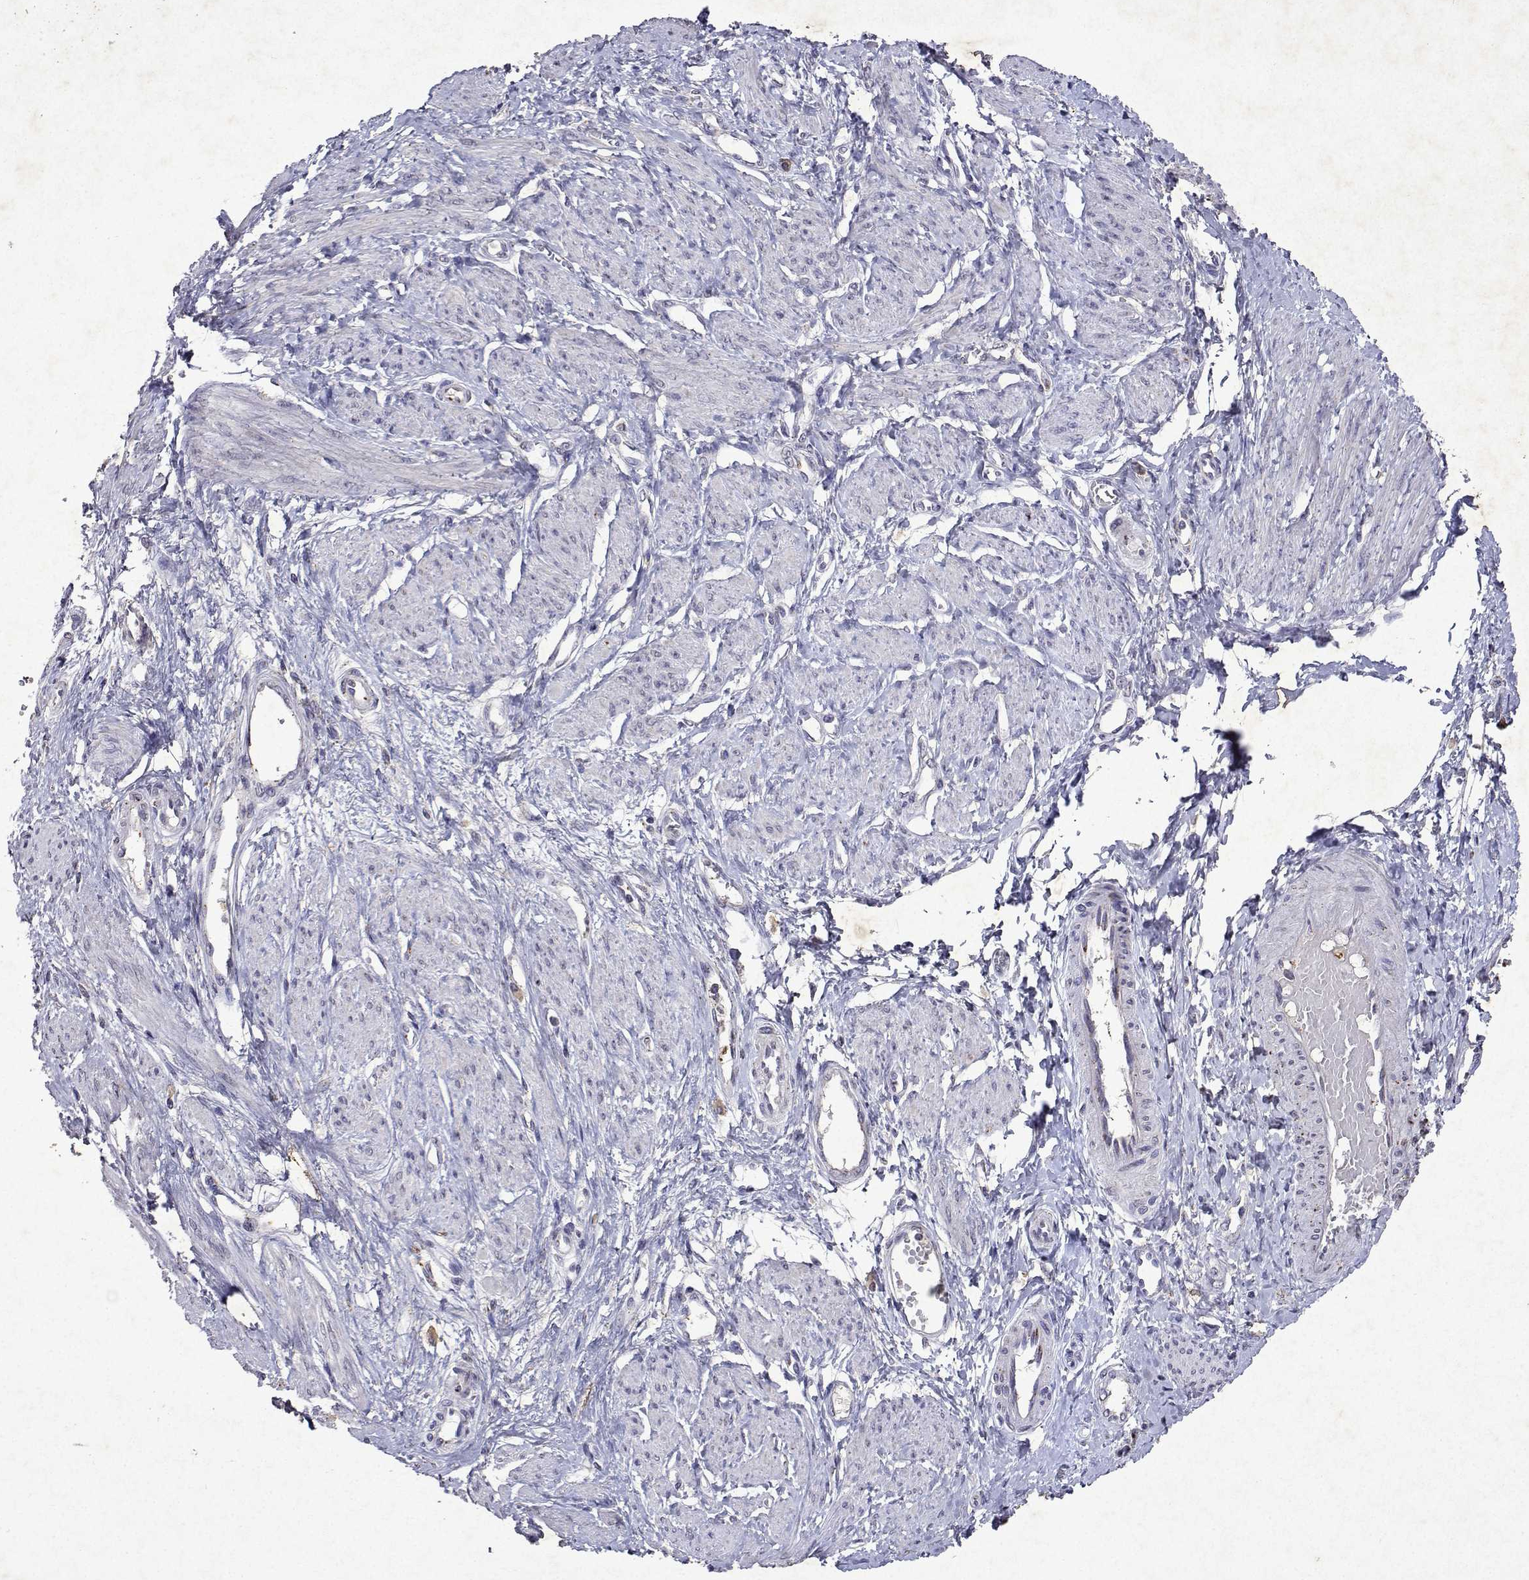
{"staining": {"intensity": "weak", "quantity": "<25%", "location": "cytoplasmic/membranous"}, "tissue": "smooth muscle", "cell_type": "Smooth muscle cells", "image_type": "normal", "snomed": [{"axis": "morphology", "description": "Normal tissue, NOS"}, {"axis": "topography", "description": "Smooth muscle"}, {"axis": "topography", "description": "Uterus"}], "caption": "IHC photomicrograph of unremarkable smooth muscle stained for a protein (brown), which displays no positivity in smooth muscle cells.", "gene": "DUSP28", "patient": {"sex": "female", "age": 39}}